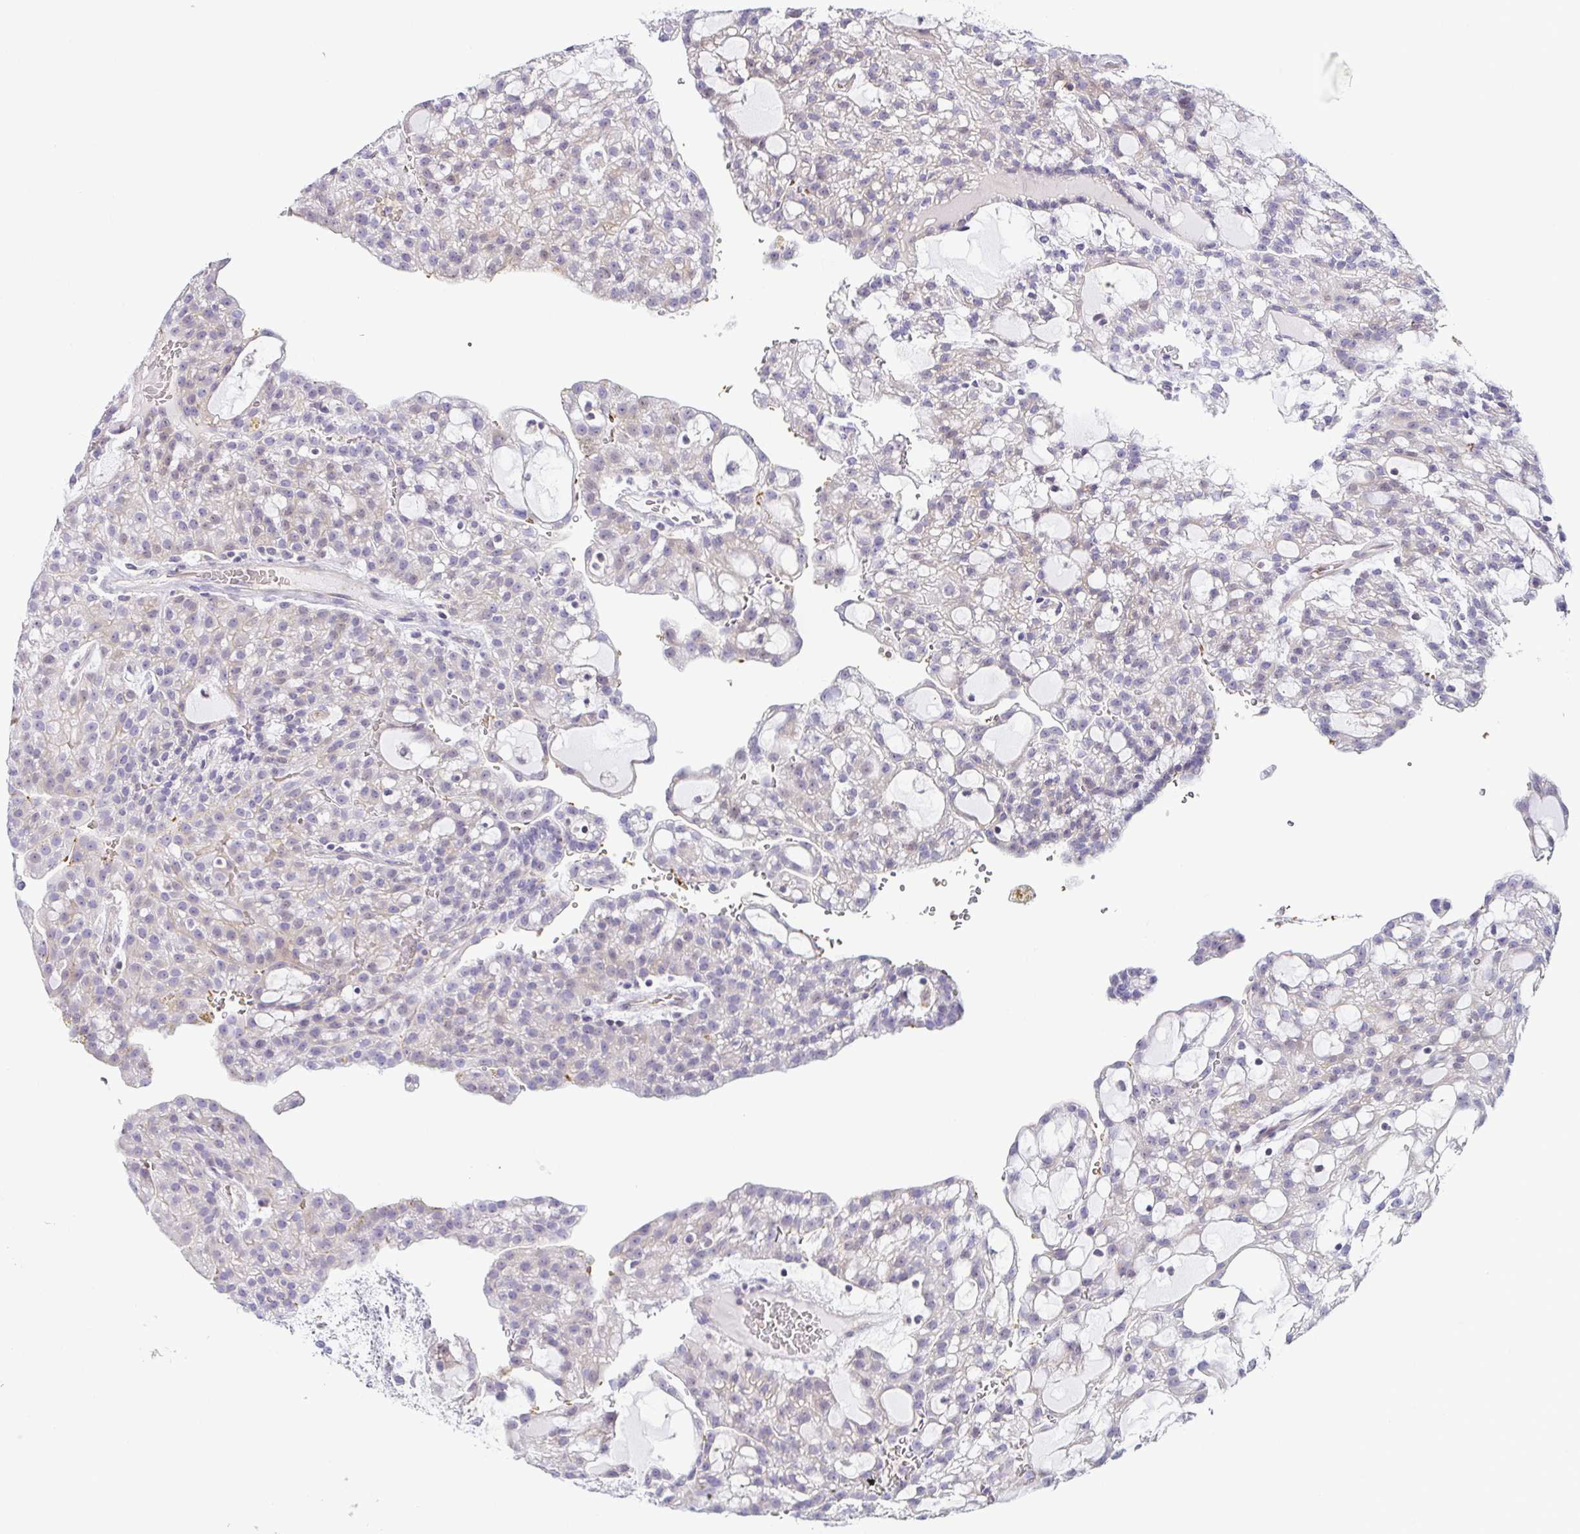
{"staining": {"intensity": "negative", "quantity": "none", "location": "none"}, "tissue": "renal cancer", "cell_type": "Tumor cells", "image_type": "cancer", "snomed": [{"axis": "morphology", "description": "Adenocarcinoma, NOS"}, {"axis": "topography", "description": "Kidney"}], "caption": "IHC of human renal cancer reveals no positivity in tumor cells.", "gene": "FAM162B", "patient": {"sex": "male", "age": 63}}